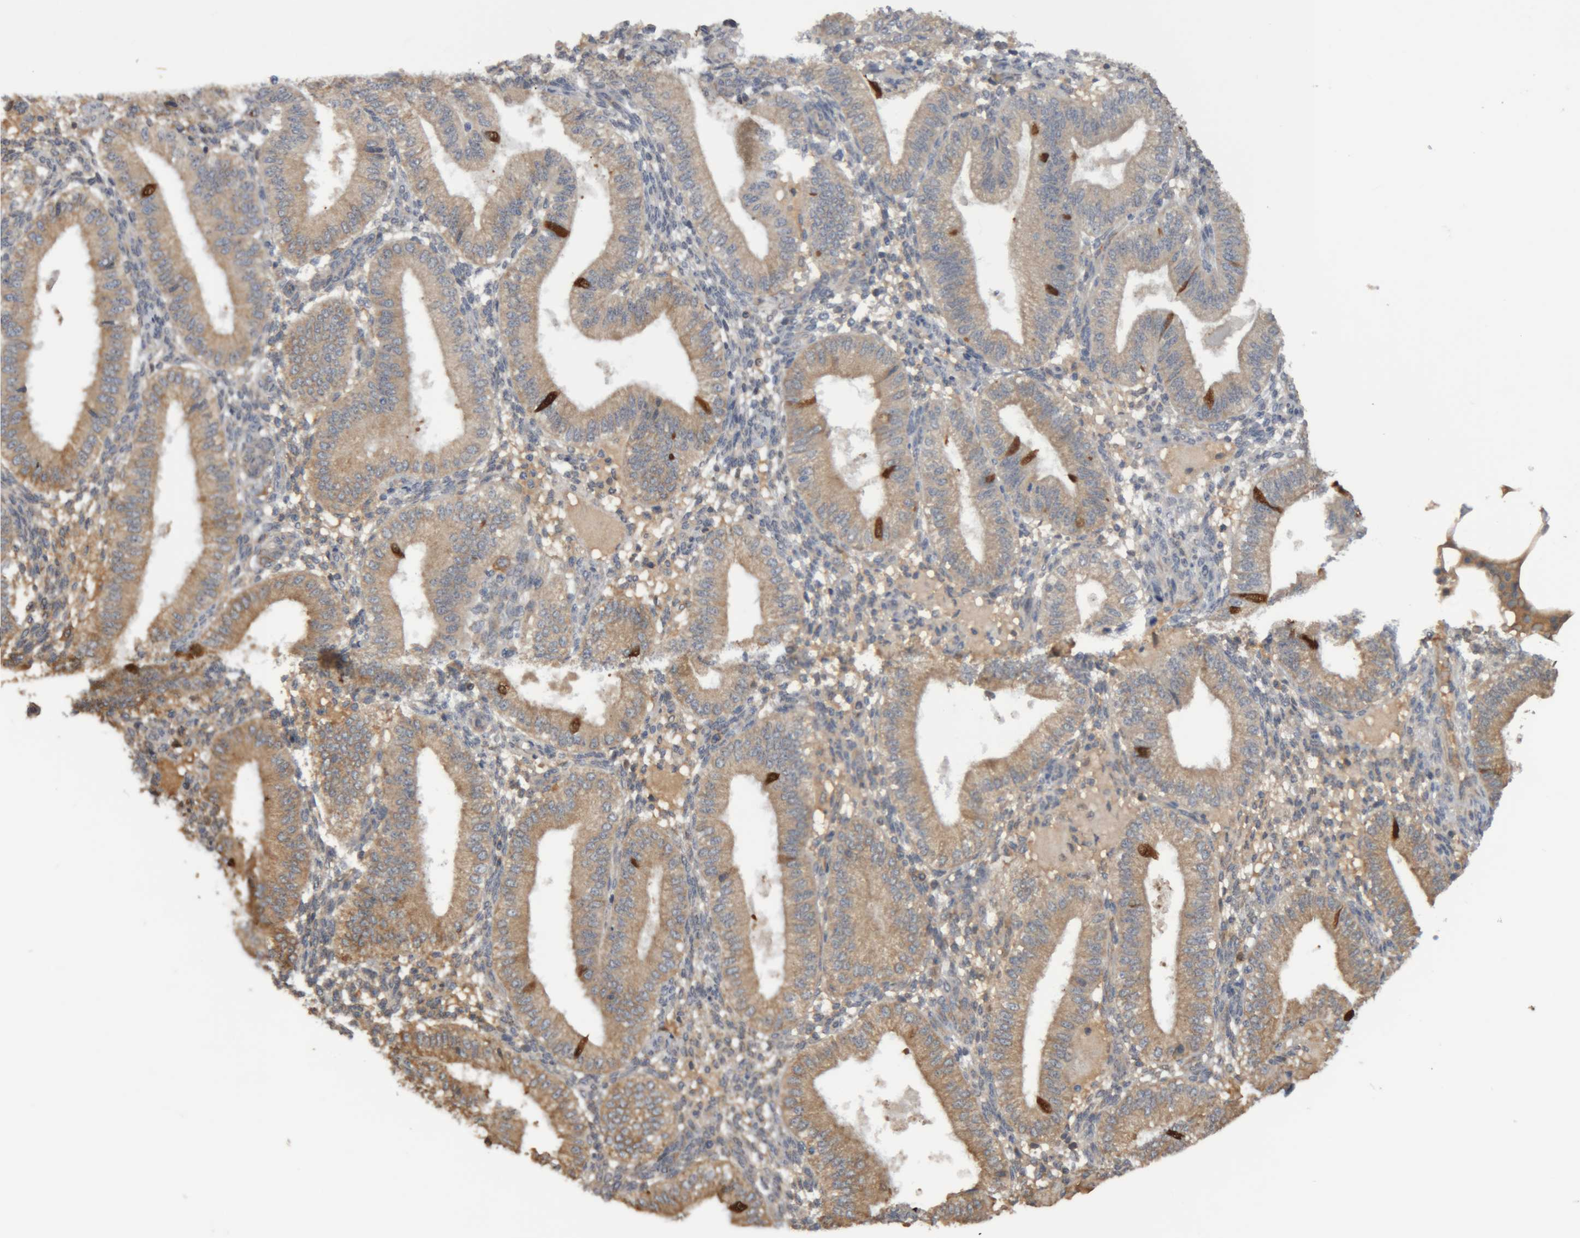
{"staining": {"intensity": "negative", "quantity": "none", "location": "none"}, "tissue": "endometrium", "cell_type": "Cells in endometrial stroma", "image_type": "normal", "snomed": [{"axis": "morphology", "description": "Normal tissue, NOS"}, {"axis": "topography", "description": "Endometrium"}], "caption": "Image shows no significant protein positivity in cells in endometrial stroma of normal endometrium.", "gene": "TMED7", "patient": {"sex": "female", "age": 39}}